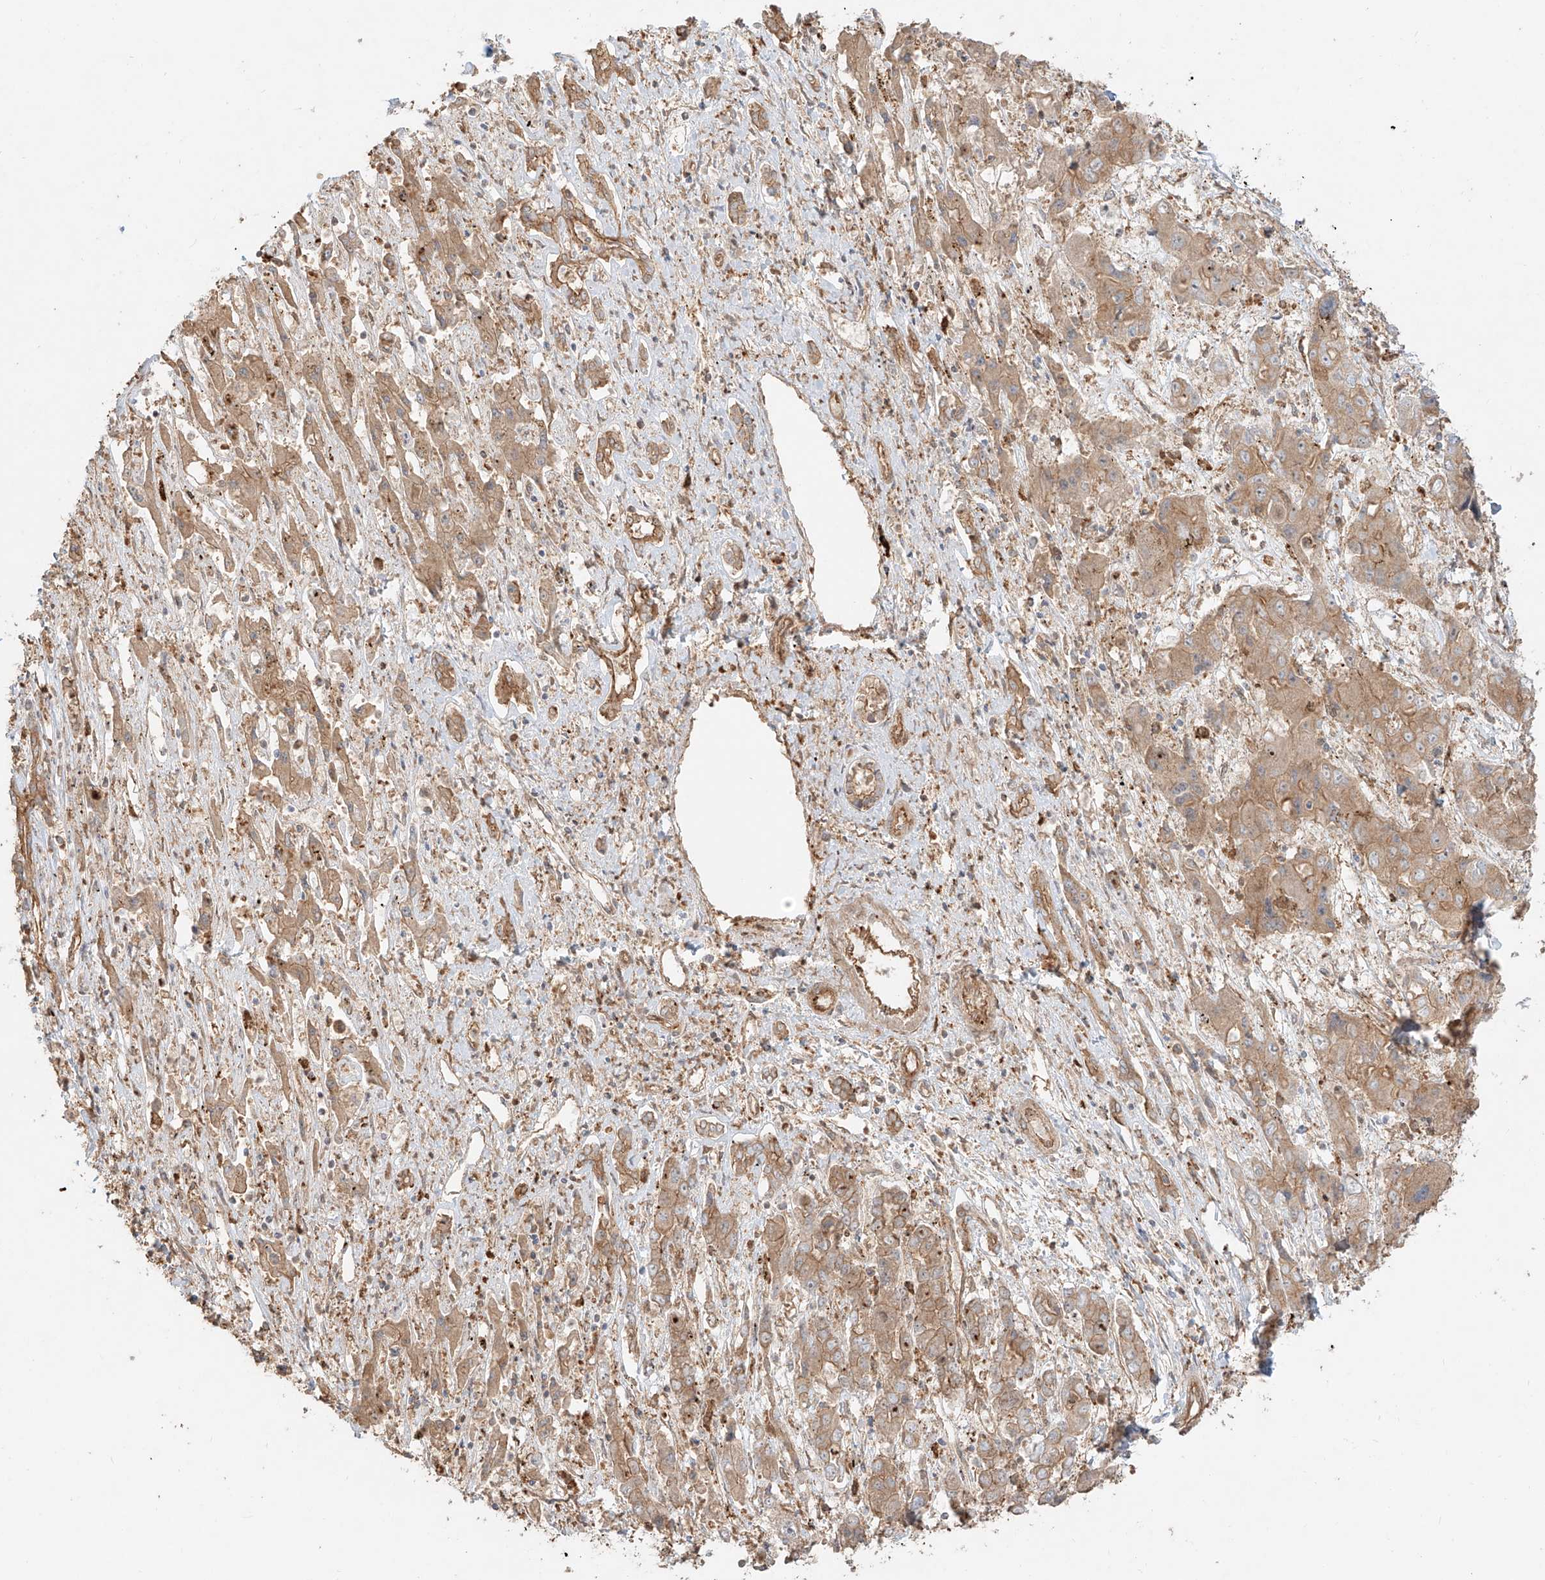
{"staining": {"intensity": "moderate", "quantity": ">75%", "location": "cytoplasmic/membranous"}, "tissue": "liver cancer", "cell_type": "Tumor cells", "image_type": "cancer", "snomed": [{"axis": "morphology", "description": "Cholangiocarcinoma"}, {"axis": "topography", "description": "Liver"}], "caption": "Immunohistochemistry image of neoplastic tissue: human liver cancer stained using immunohistochemistry (IHC) reveals medium levels of moderate protein expression localized specifically in the cytoplasmic/membranous of tumor cells, appearing as a cytoplasmic/membranous brown color.", "gene": "SNX9", "patient": {"sex": "male", "age": 67}}